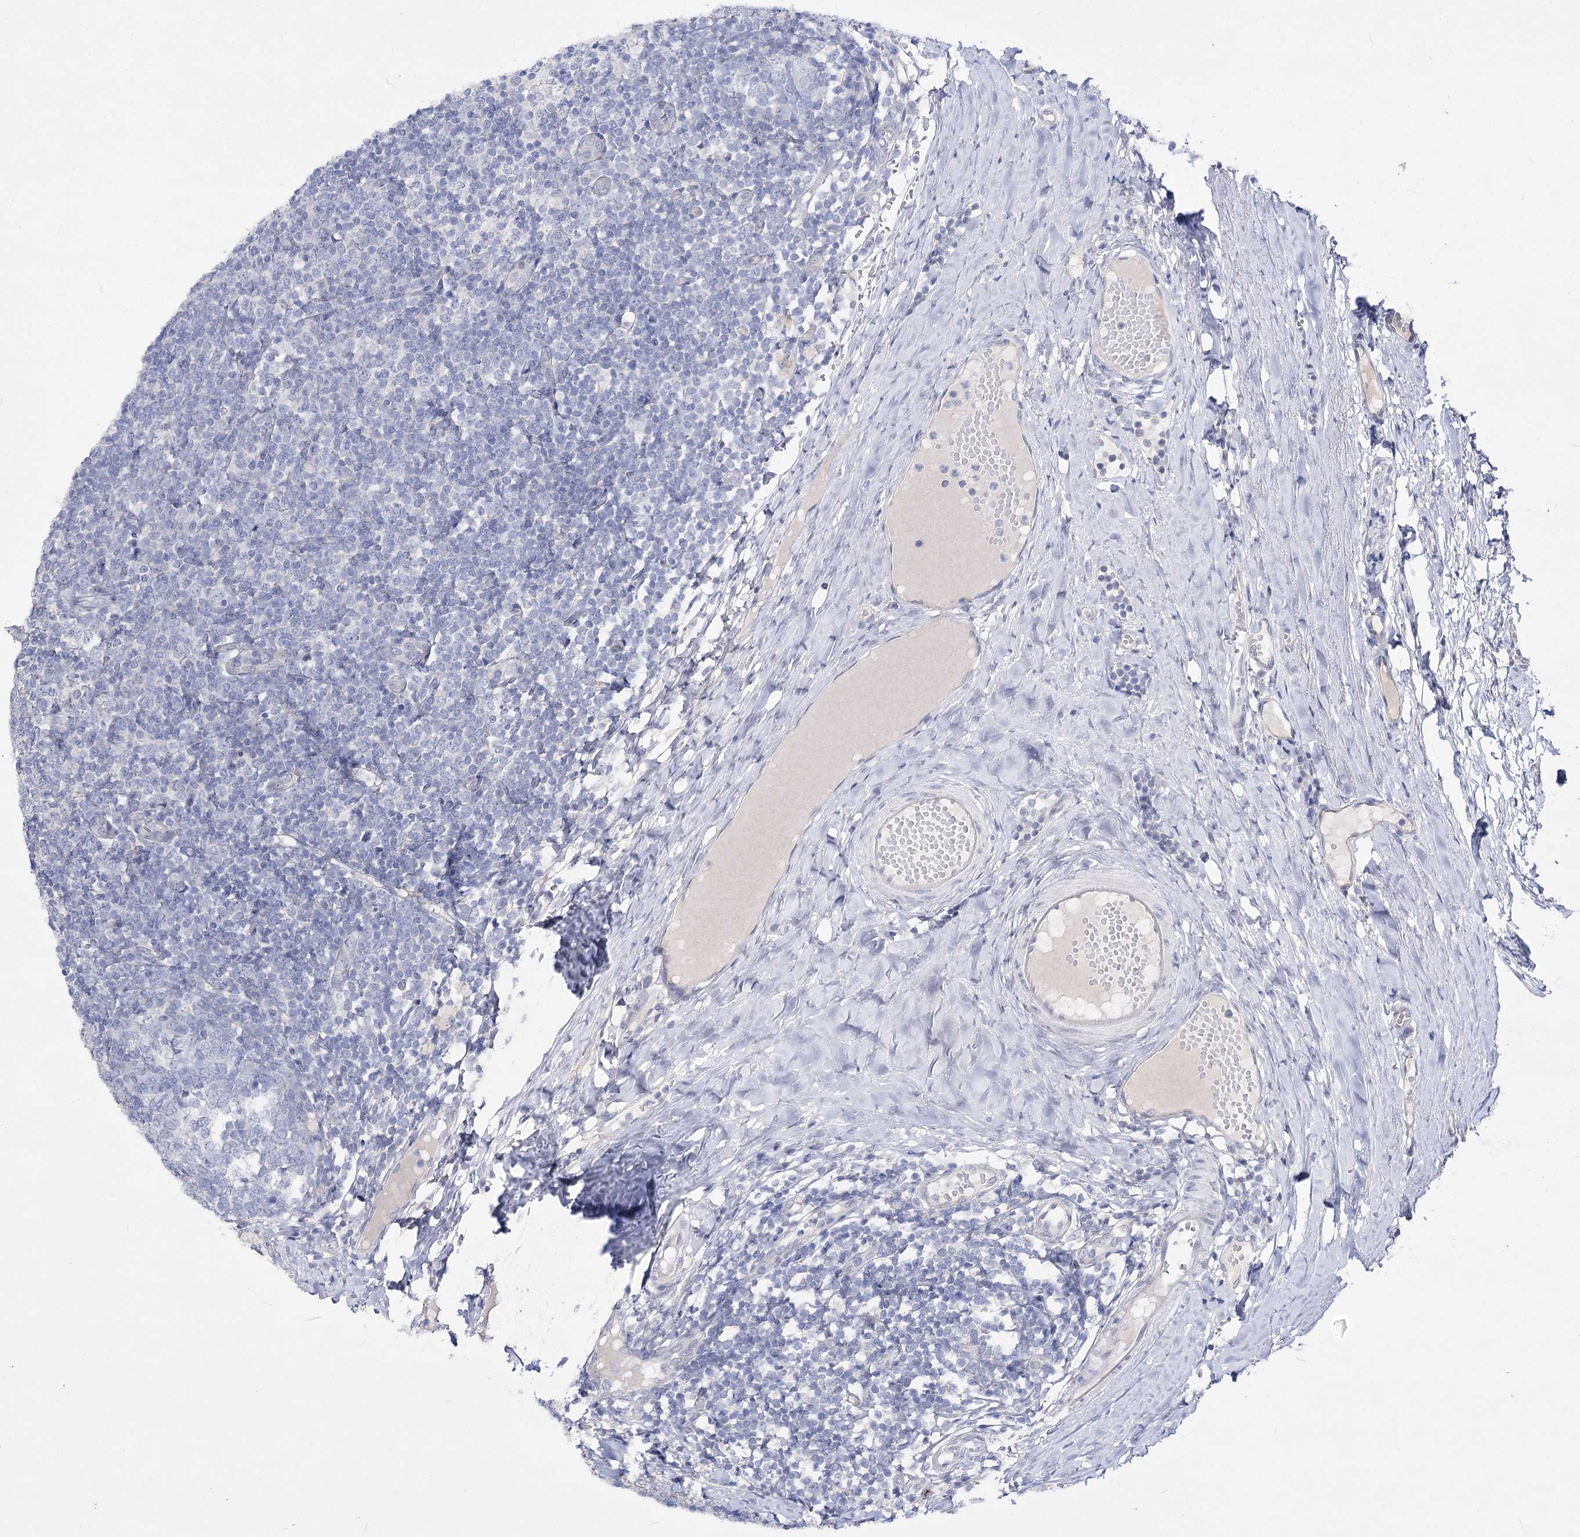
{"staining": {"intensity": "negative", "quantity": "none", "location": "none"}, "tissue": "tonsil", "cell_type": "Germinal center cells", "image_type": "normal", "snomed": [{"axis": "morphology", "description": "Normal tissue, NOS"}, {"axis": "topography", "description": "Tonsil"}], "caption": "Histopathology image shows no protein staining in germinal center cells of benign tonsil. Nuclei are stained in blue.", "gene": "ATP10B", "patient": {"sex": "female", "age": 19}}